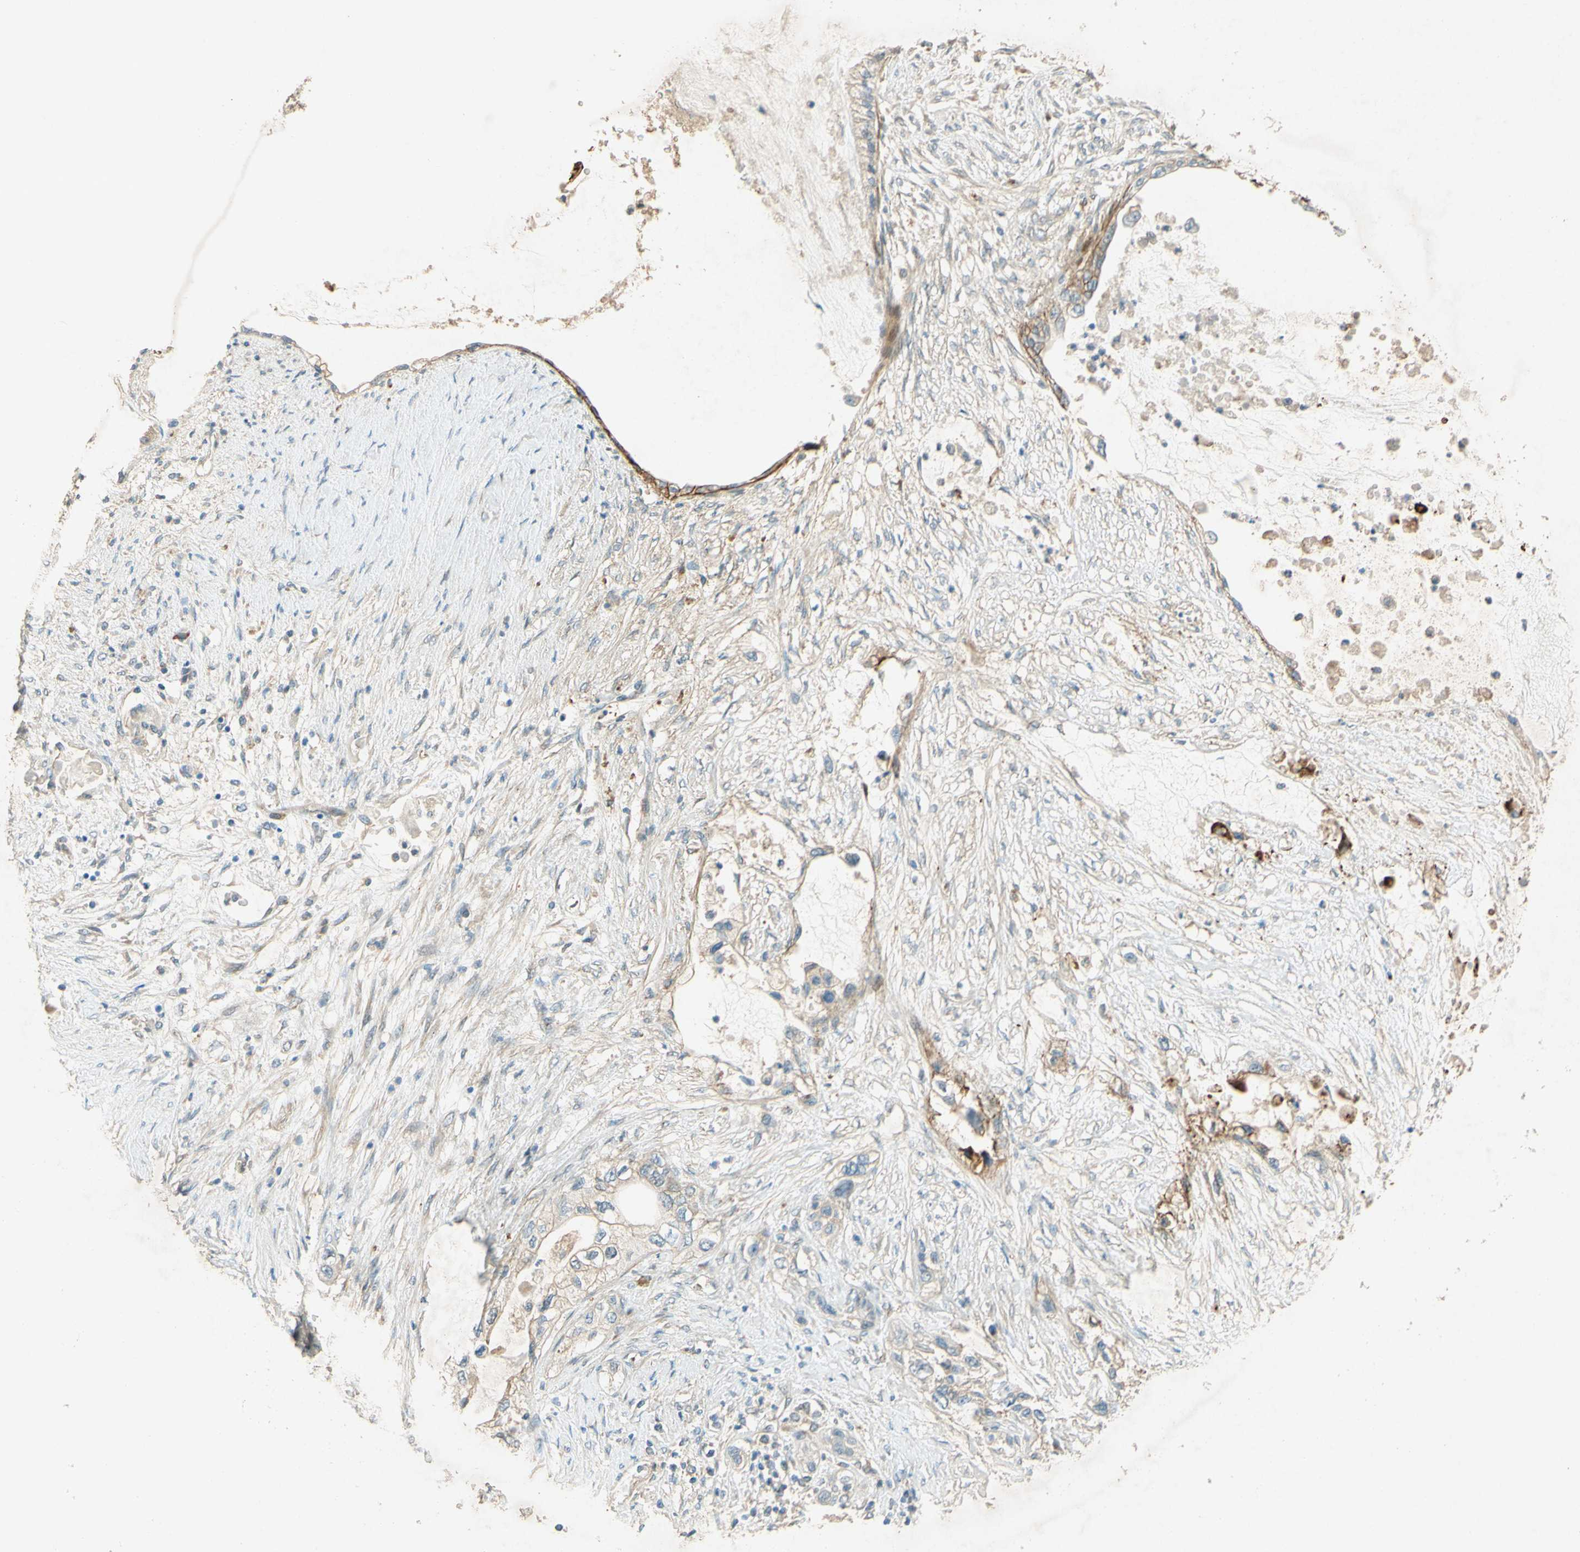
{"staining": {"intensity": "weak", "quantity": "25%-75%", "location": "cytoplasmic/membranous"}, "tissue": "pancreatic cancer", "cell_type": "Tumor cells", "image_type": "cancer", "snomed": [{"axis": "morphology", "description": "Adenocarcinoma, NOS"}, {"axis": "topography", "description": "Pancreas"}], "caption": "Protein staining reveals weak cytoplasmic/membranous staining in about 25%-75% of tumor cells in pancreatic cancer. The protein is stained brown, and the nuclei are stained in blue (DAB IHC with brightfield microscopy, high magnification).", "gene": "ADAM17", "patient": {"sex": "female", "age": 70}}